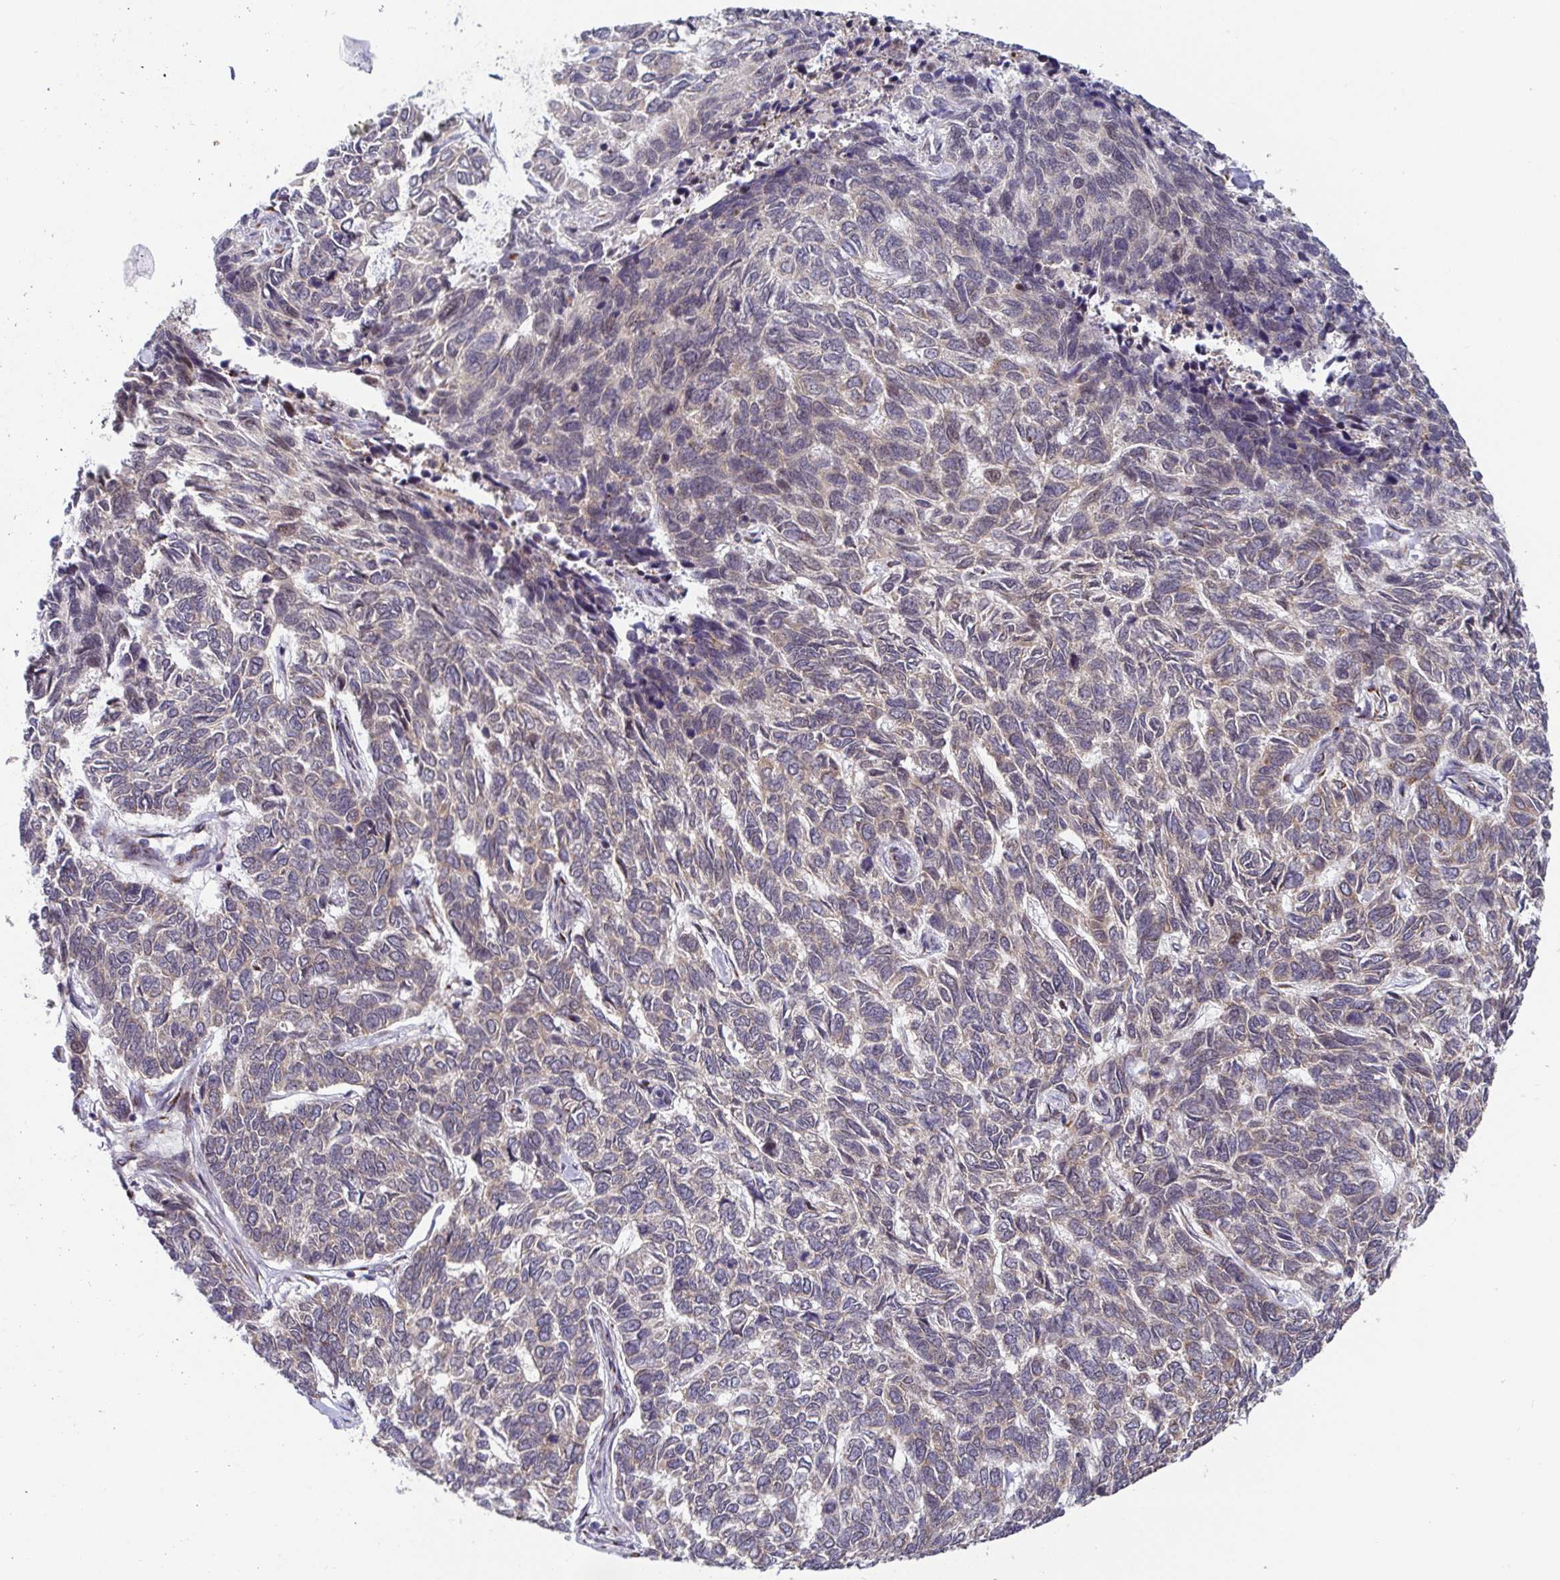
{"staining": {"intensity": "weak", "quantity": "<25%", "location": "cytoplasmic/membranous"}, "tissue": "skin cancer", "cell_type": "Tumor cells", "image_type": "cancer", "snomed": [{"axis": "morphology", "description": "Basal cell carcinoma"}, {"axis": "topography", "description": "Skin"}], "caption": "Tumor cells are negative for brown protein staining in skin basal cell carcinoma. Nuclei are stained in blue.", "gene": "ATP5MJ", "patient": {"sex": "female", "age": 65}}